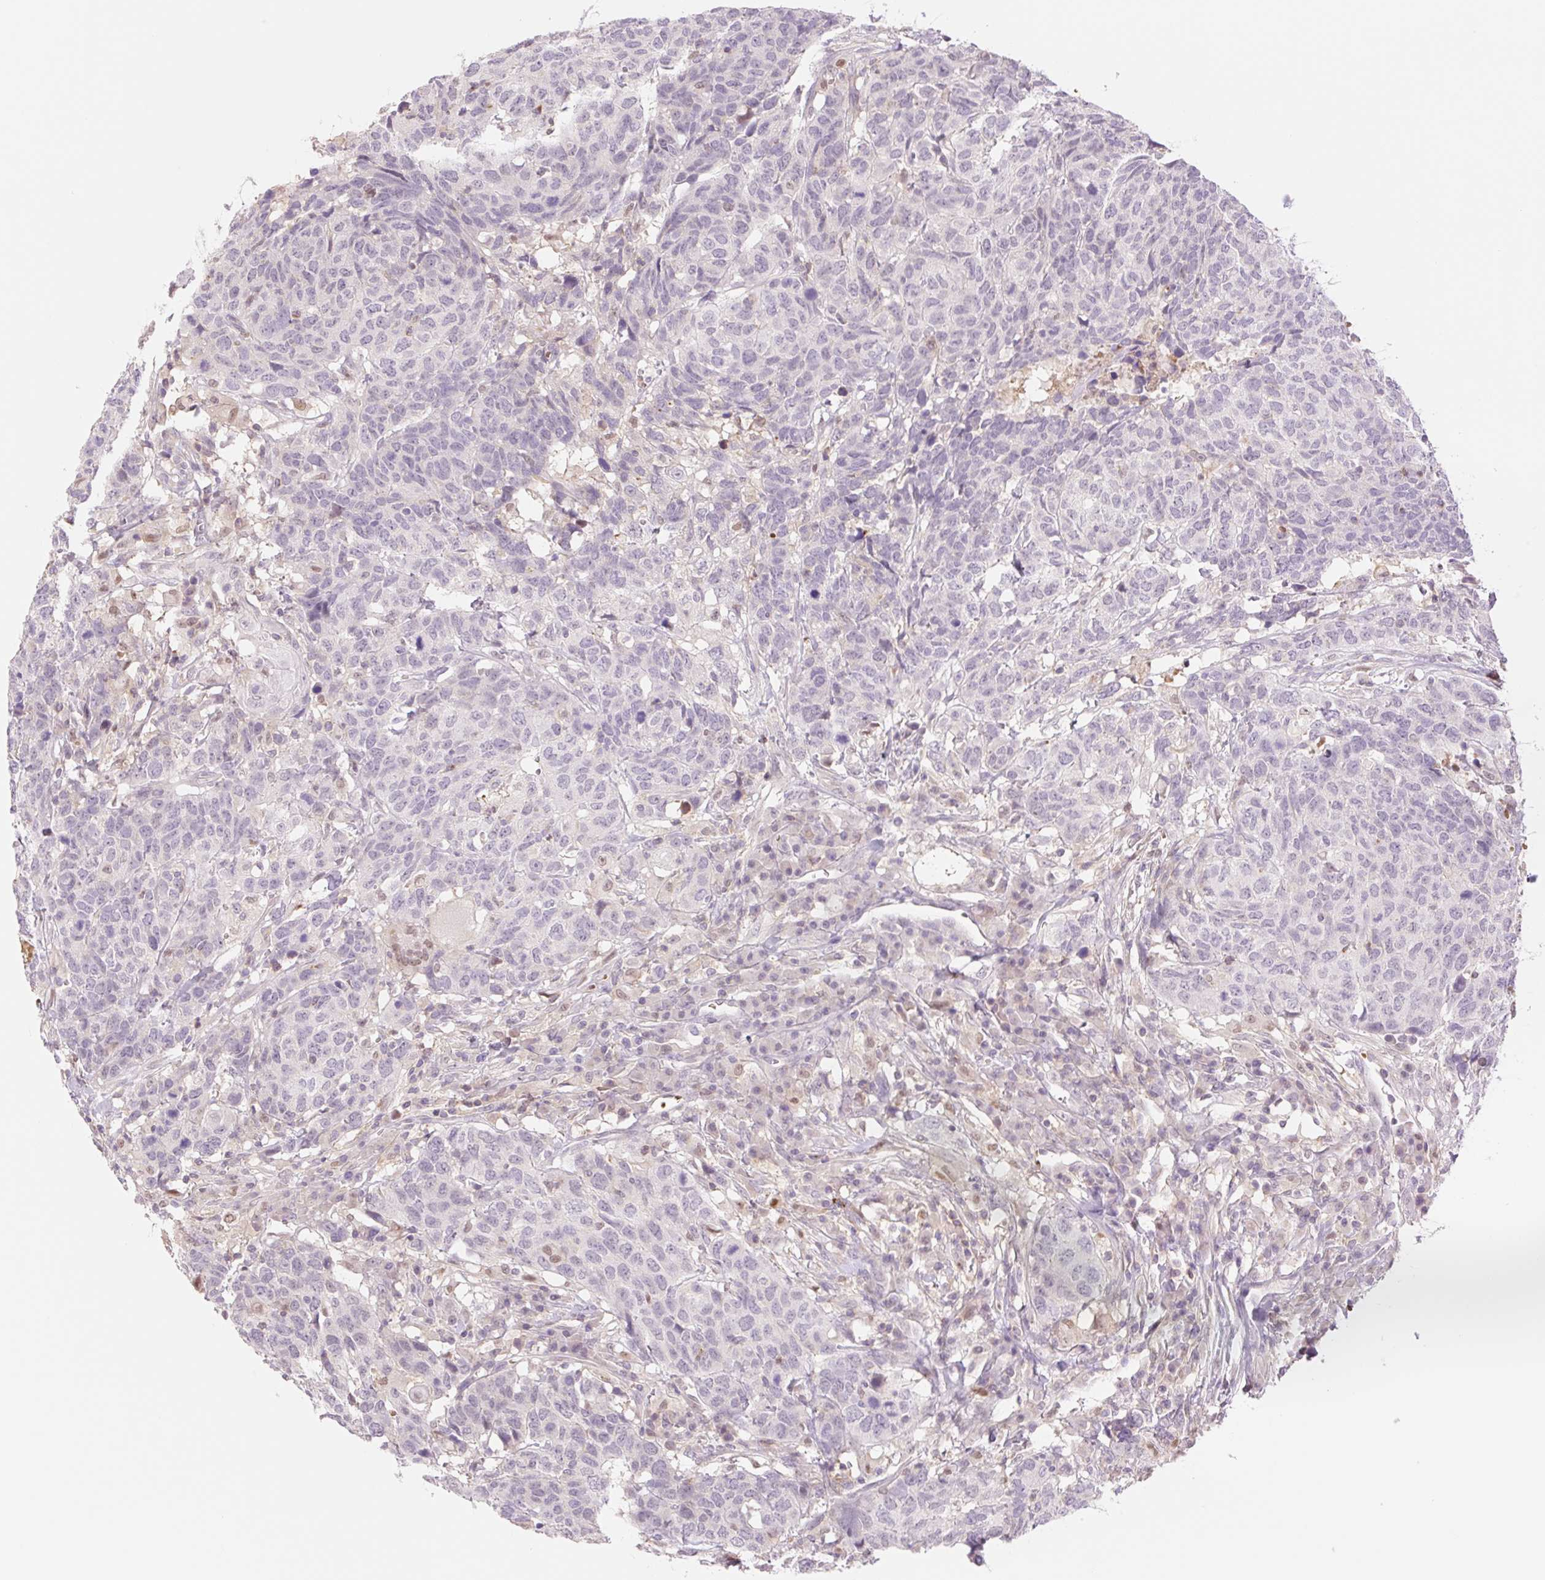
{"staining": {"intensity": "negative", "quantity": "none", "location": "none"}, "tissue": "head and neck cancer", "cell_type": "Tumor cells", "image_type": "cancer", "snomed": [{"axis": "morphology", "description": "Normal tissue, NOS"}, {"axis": "morphology", "description": "Squamous cell carcinoma, NOS"}, {"axis": "topography", "description": "Skeletal muscle"}, {"axis": "topography", "description": "Vascular tissue"}, {"axis": "topography", "description": "Peripheral nerve tissue"}, {"axis": "topography", "description": "Head-Neck"}], "caption": "Immunohistochemistry photomicrograph of squamous cell carcinoma (head and neck) stained for a protein (brown), which reveals no staining in tumor cells.", "gene": "HEBP1", "patient": {"sex": "male", "age": 66}}